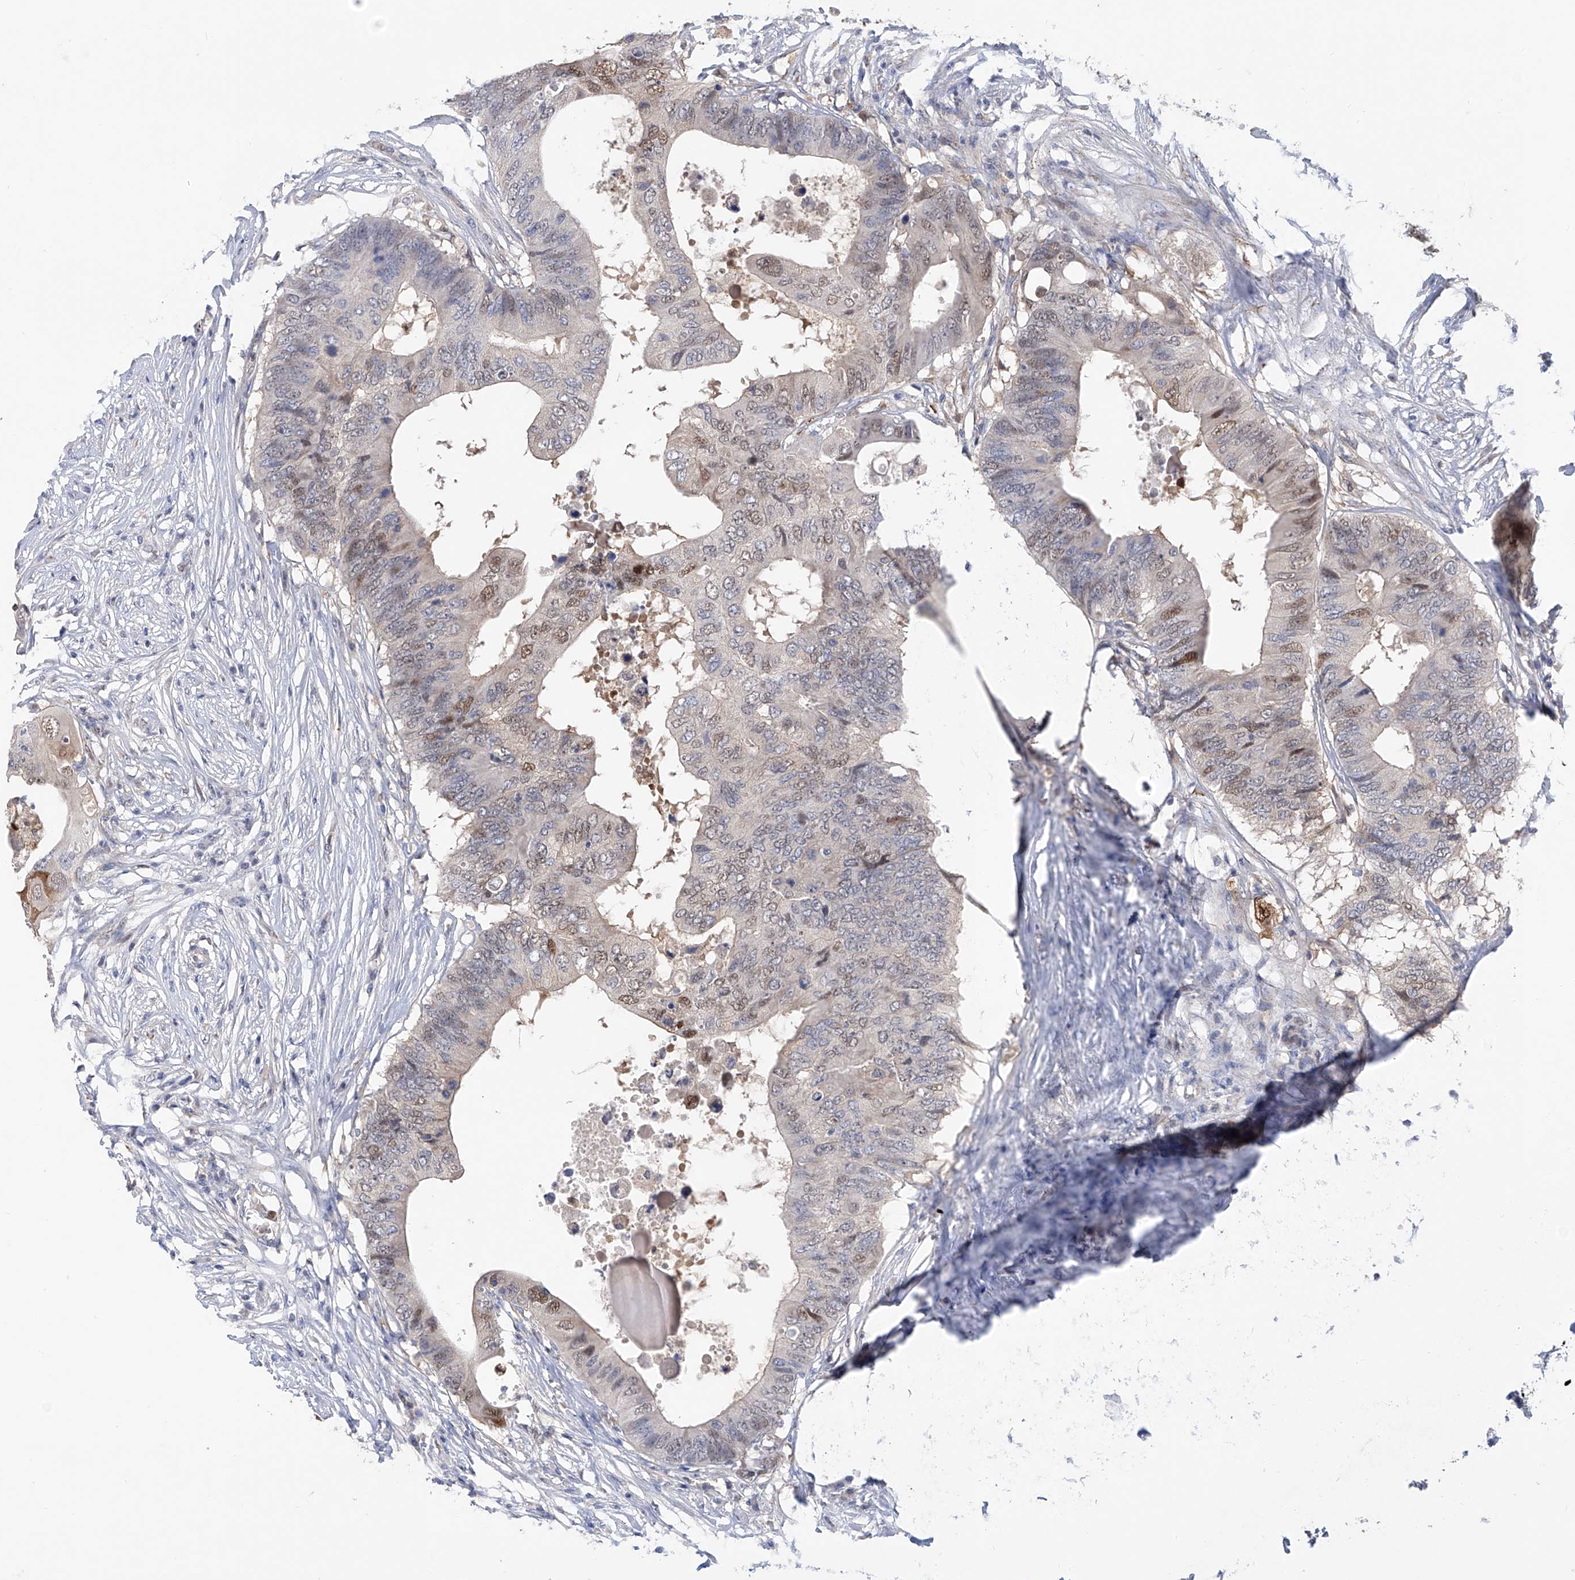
{"staining": {"intensity": "moderate", "quantity": "<25%", "location": "nuclear"}, "tissue": "colorectal cancer", "cell_type": "Tumor cells", "image_type": "cancer", "snomed": [{"axis": "morphology", "description": "Adenocarcinoma, NOS"}, {"axis": "topography", "description": "Colon"}], "caption": "Immunohistochemistry (DAB) staining of human colorectal adenocarcinoma exhibits moderate nuclear protein positivity in approximately <25% of tumor cells.", "gene": "PHF20", "patient": {"sex": "male", "age": 71}}